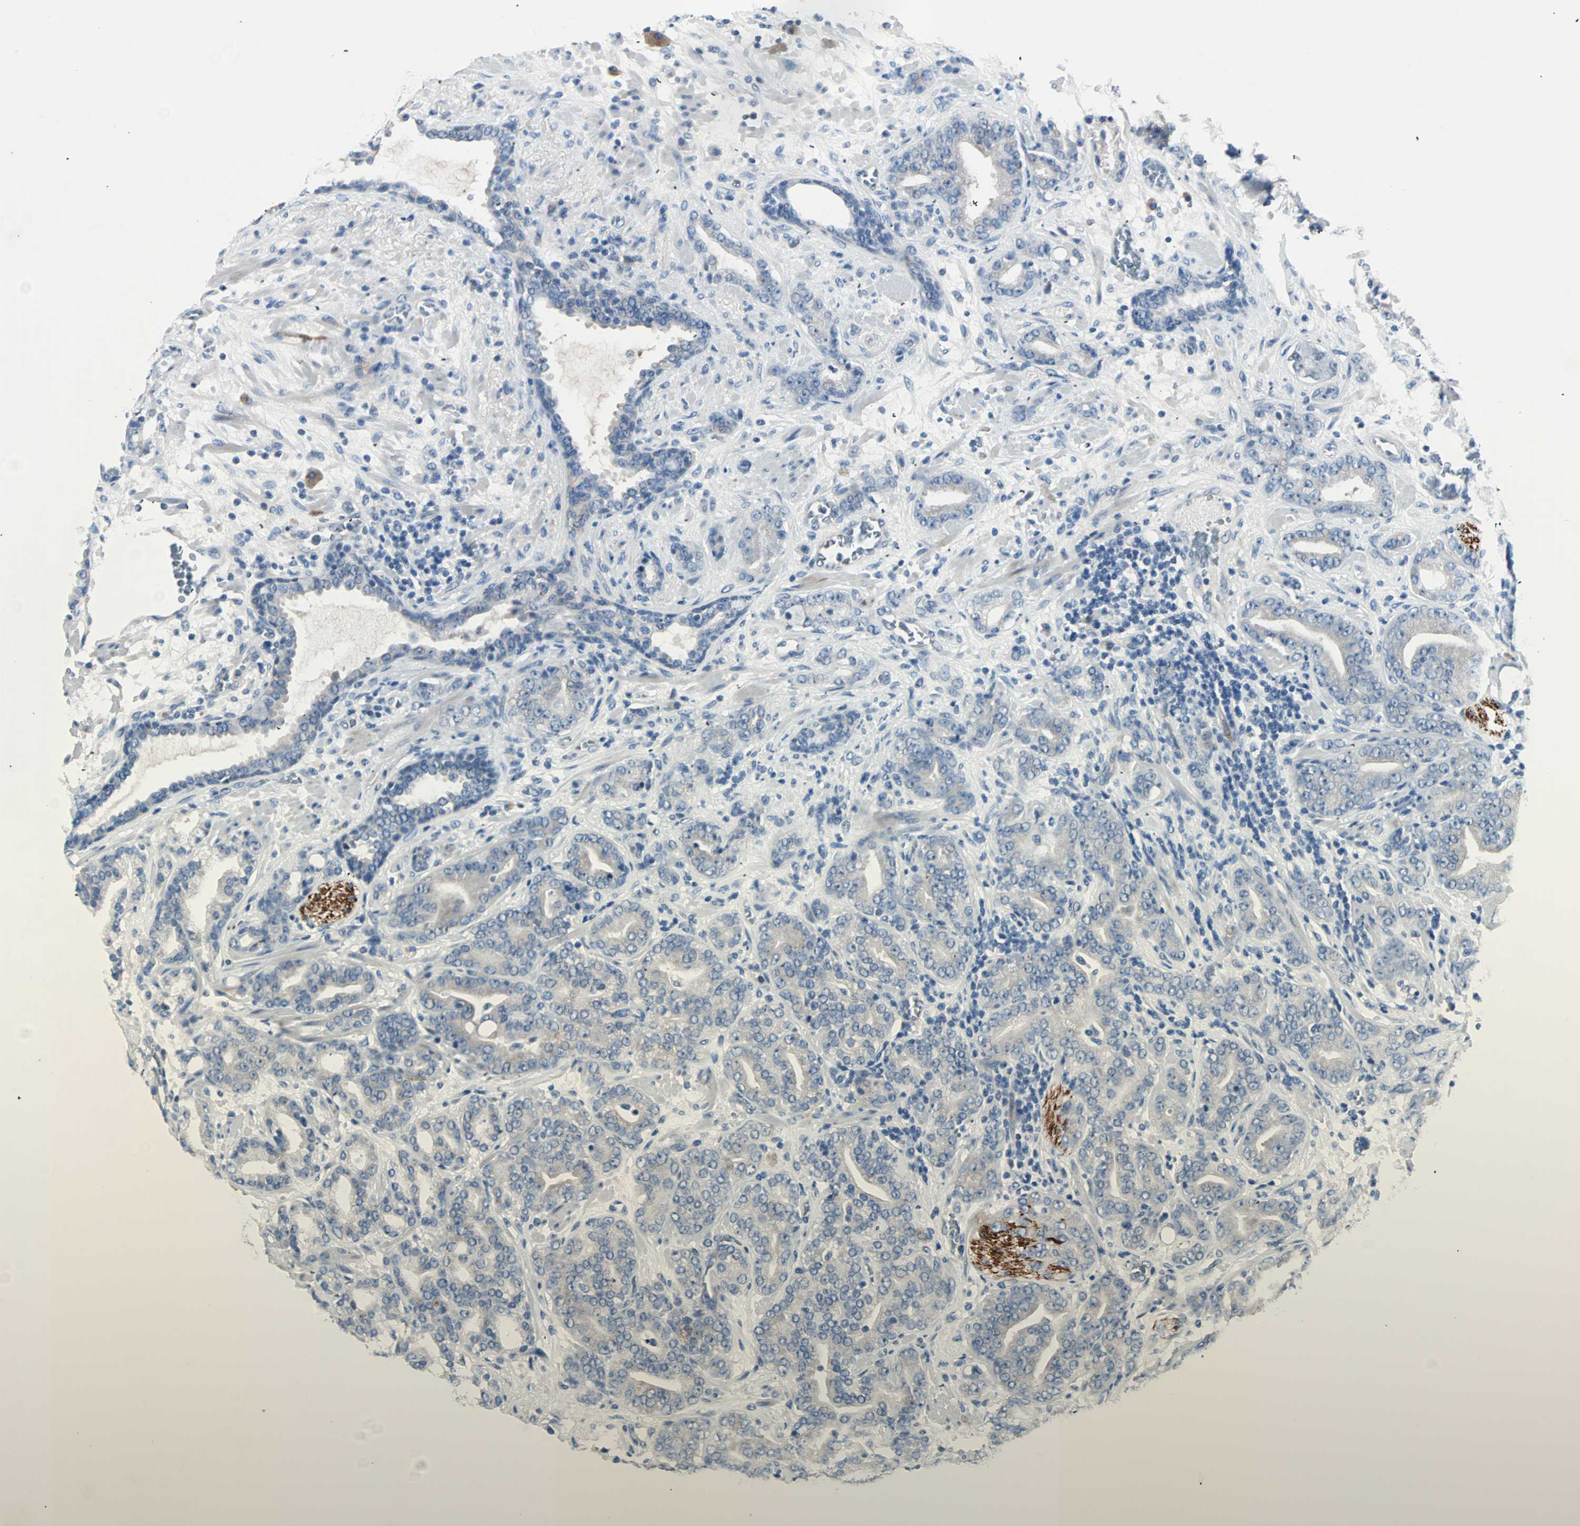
{"staining": {"intensity": "negative", "quantity": "none", "location": "none"}, "tissue": "prostate cancer", "cell_type": "Tumor cells", "image_type": "cancer", "snomed": [{"axis": "morphology", "description": "Adenocarcinoma, Low grade"}, {"axis": "topography", "description": "Prostate"}], "caption": "Tumor cells show no significant staining in low-grade adenocarcinoma (prostate).", "gene": "NEFH", "patient": {"sex": "male", "age": 63}}